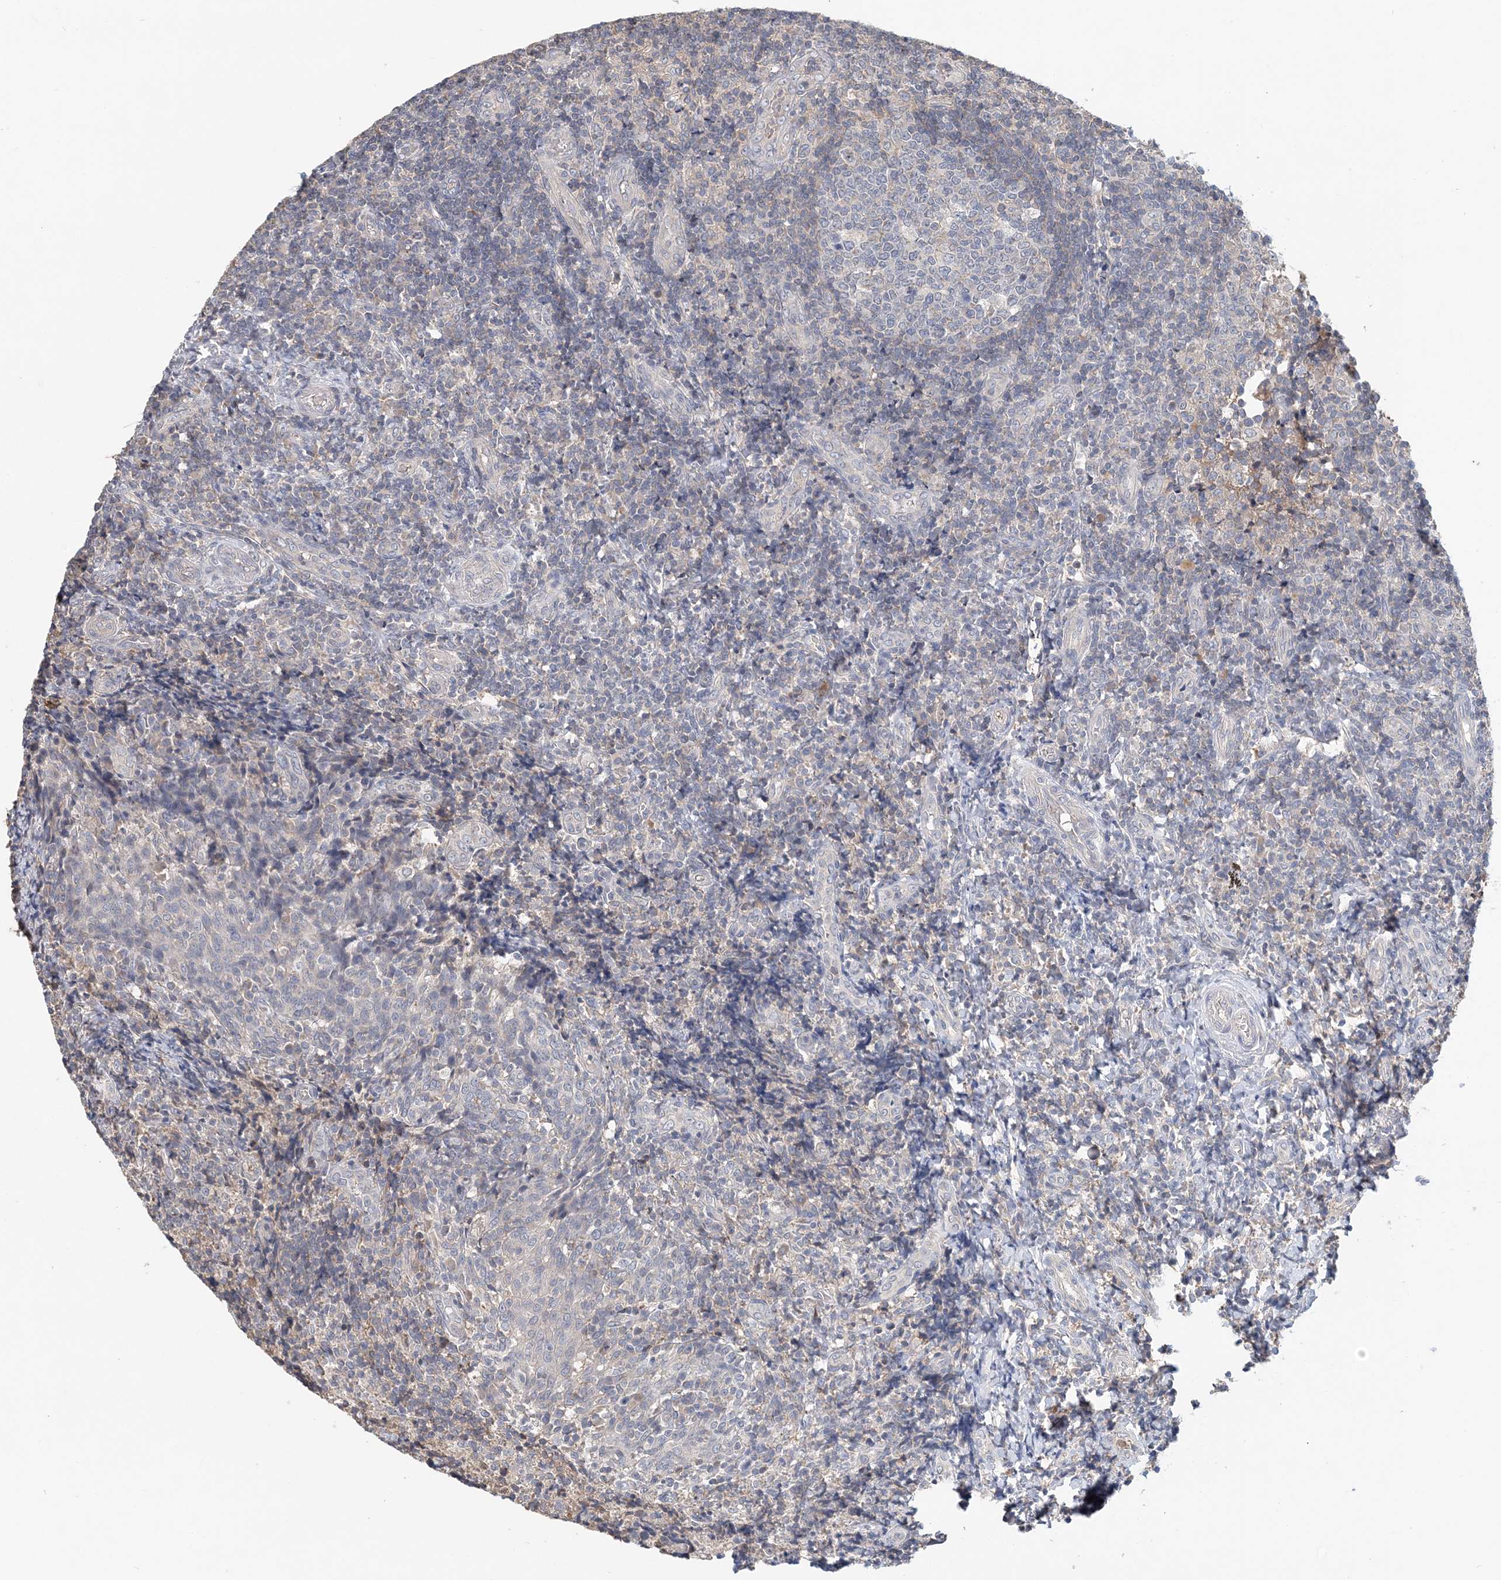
{"staining": {"intensity": "negative", "quantity": "none", "location": "none"}, "tissue": "tonsil", "cell_type": "Germinal center cells", "image_type": "normal", "snomed": [{"axis": "morphology", "description": "Normal tissue, NOS"}, {"axis": "topography", "description": "Tonsil"}], "caption": "Immunohistochemistry histopathology image of benign human tonsil stained for a protein (brown), which displays no expression in germinal center cells. (DAB (3,3'-diaminobenzidine) immunohistochemistry, high magnification).", "gene": "SYCP3", "patient": {"sex": "female", "age": 19}}